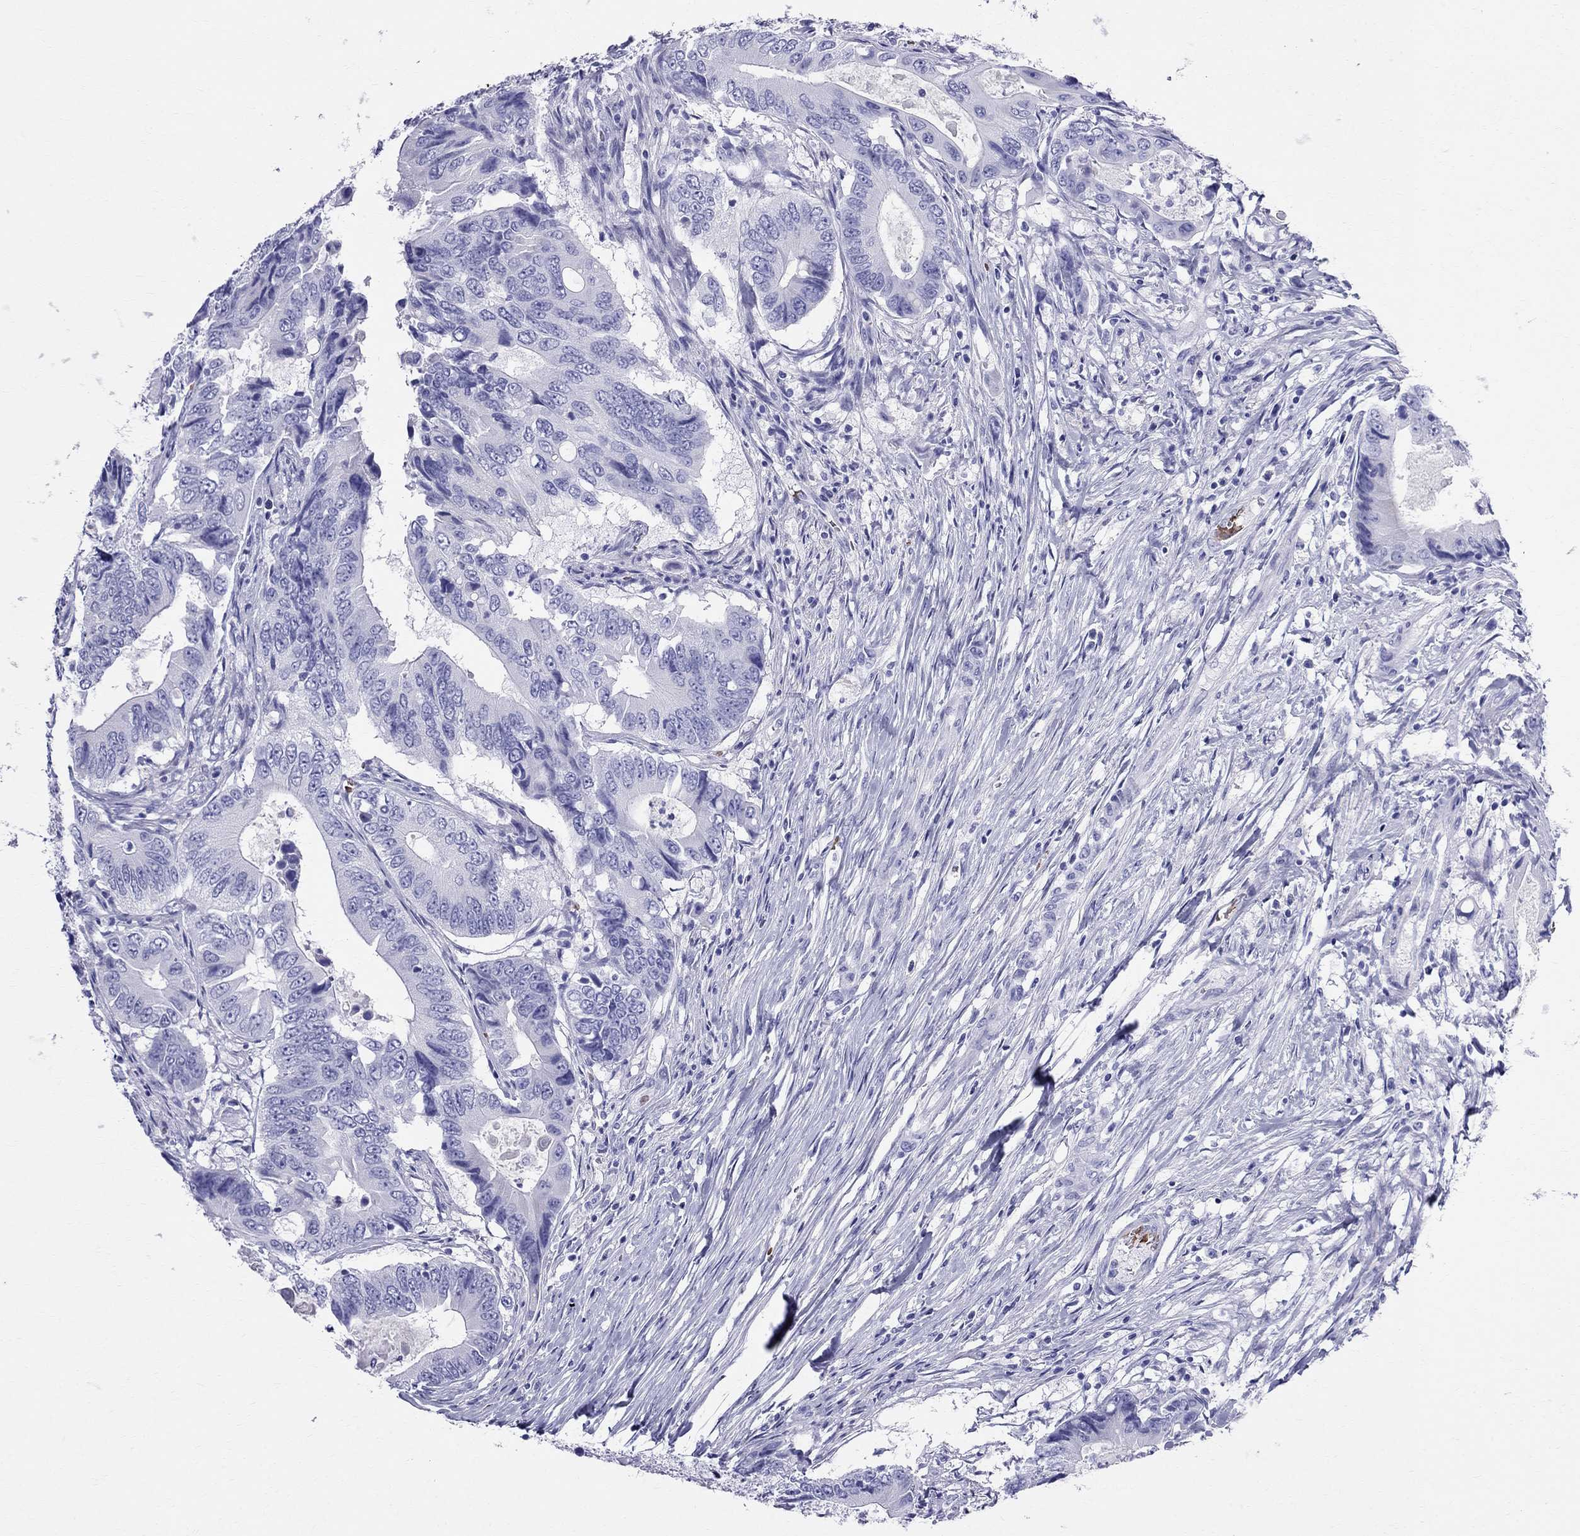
{"staining": {"intensity": "negative", "quantity": "none", "location": "none"}, "tissue": "colorectal cancer", "cell_type": "Tumor cells", "image_type": "cancer", "snomed": [{"axis": "morphology", "description": "Adenocarcinoma, NOS"}, {"axis": "topography", "description": "Colon"}], "caption": "High magnification brightfield microscopy of colorectal adenocarcinoma stained with DAB (brown) and counterstained with hematoxylin (blue): tumor cells show no significant staining.", "gene": "DNAAF6", "patient": {"sex": "female", "age": 90}}